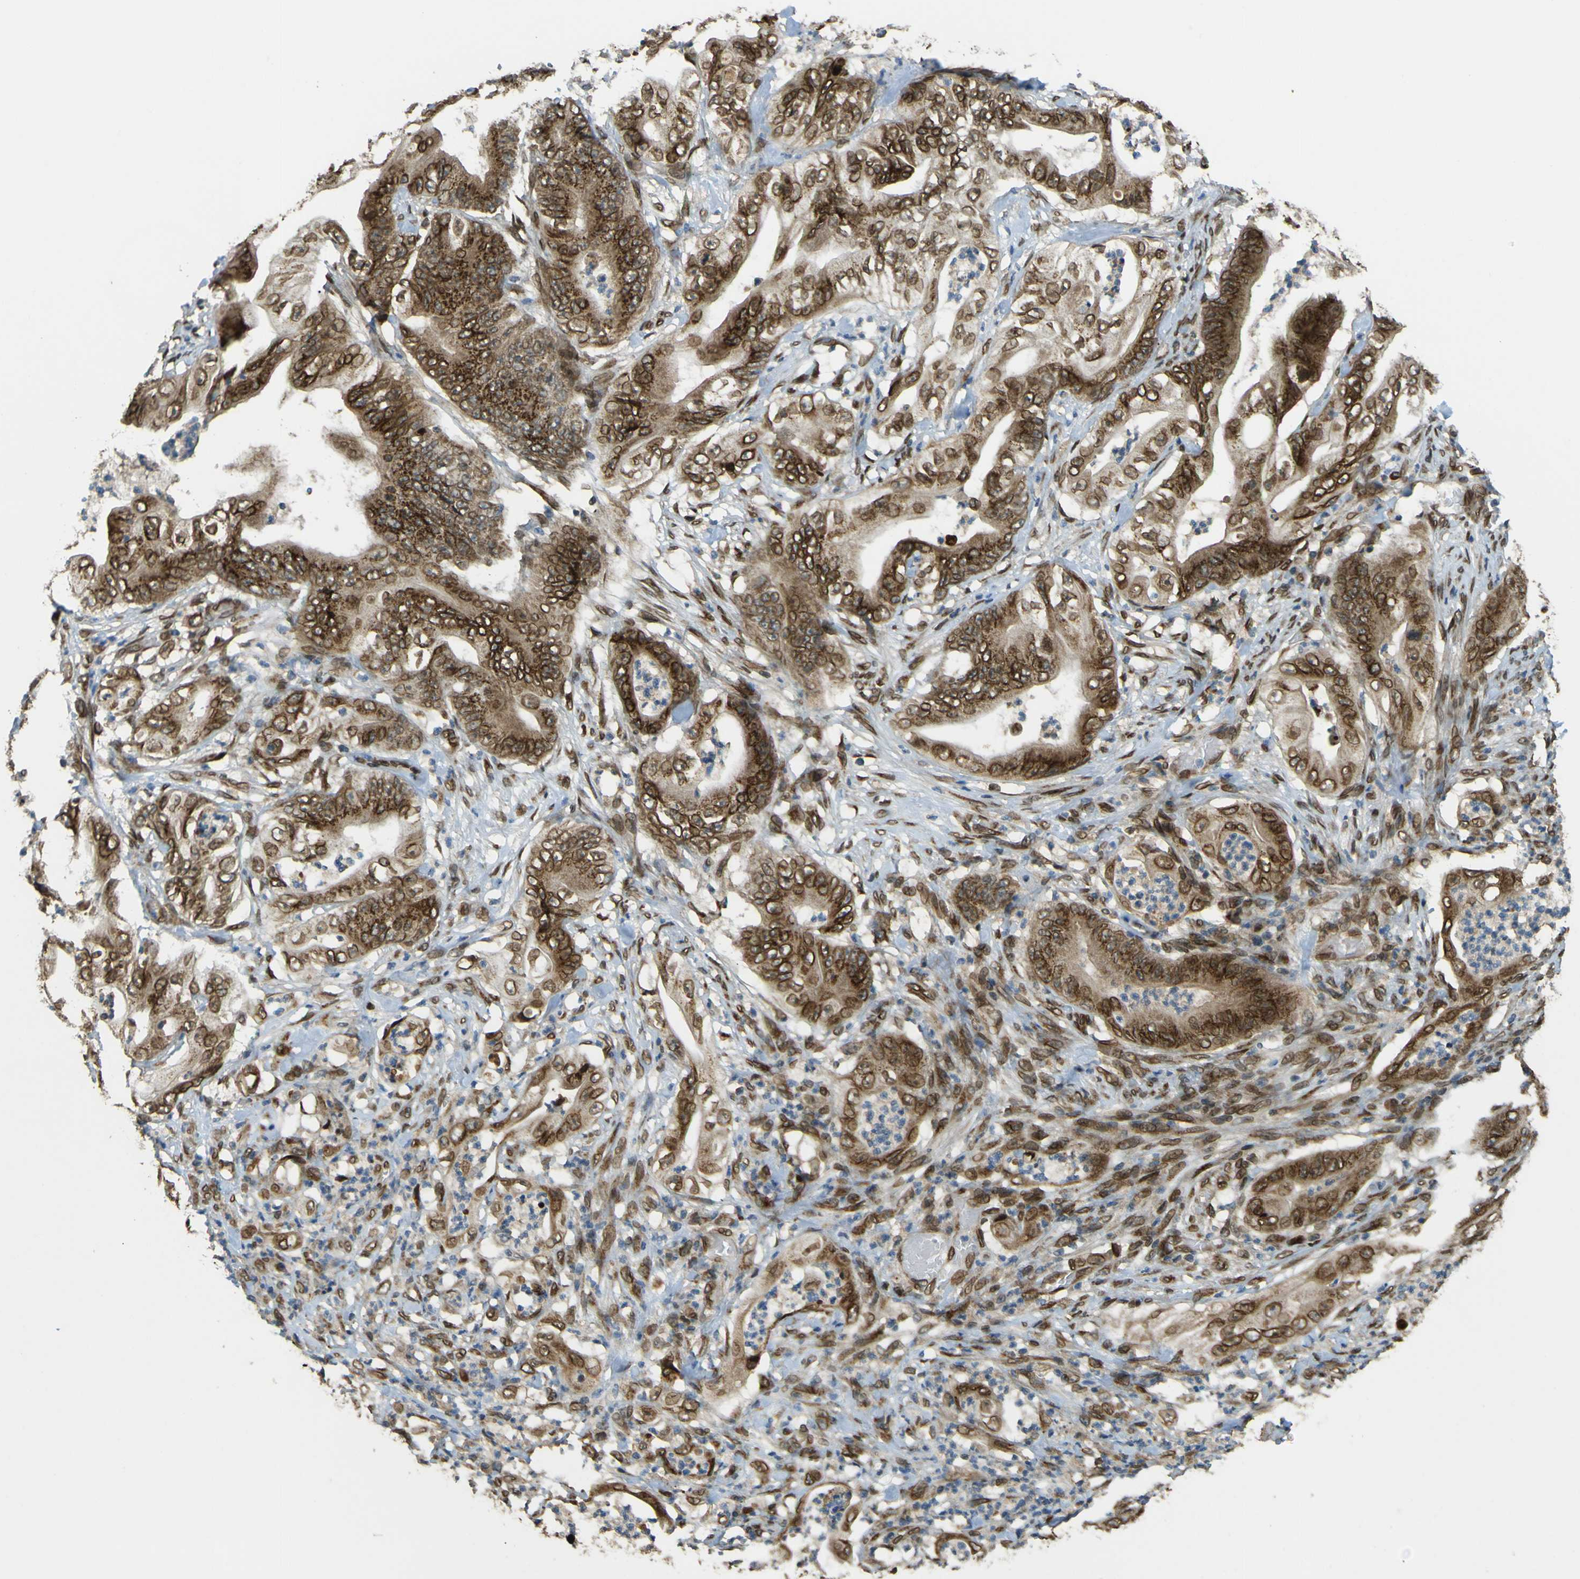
{"staining": {"intensity": "strong", "quantity": ">75%", "location": "cytoplasmic/membranous,nuclear"}, "tissue": "stomach cancer", "cell_type": "Tumor cells", "image_type": "cancer", "snomed": [{"axis": "morphology", "description": "Adenocarcinoma, NOS"}, {"axis": "topography", "description": "Stomach"}], "caption": "High-power microscopy captured an immunohistochemistry (IHC) image of stomach adenocarcinoma, revealing strong cytoplasmic/membranous and nuclear positivity in approximately >75% of tumor cells.", "gene": "GALNT1", "patient": {"sex": "female", "age": 73}}